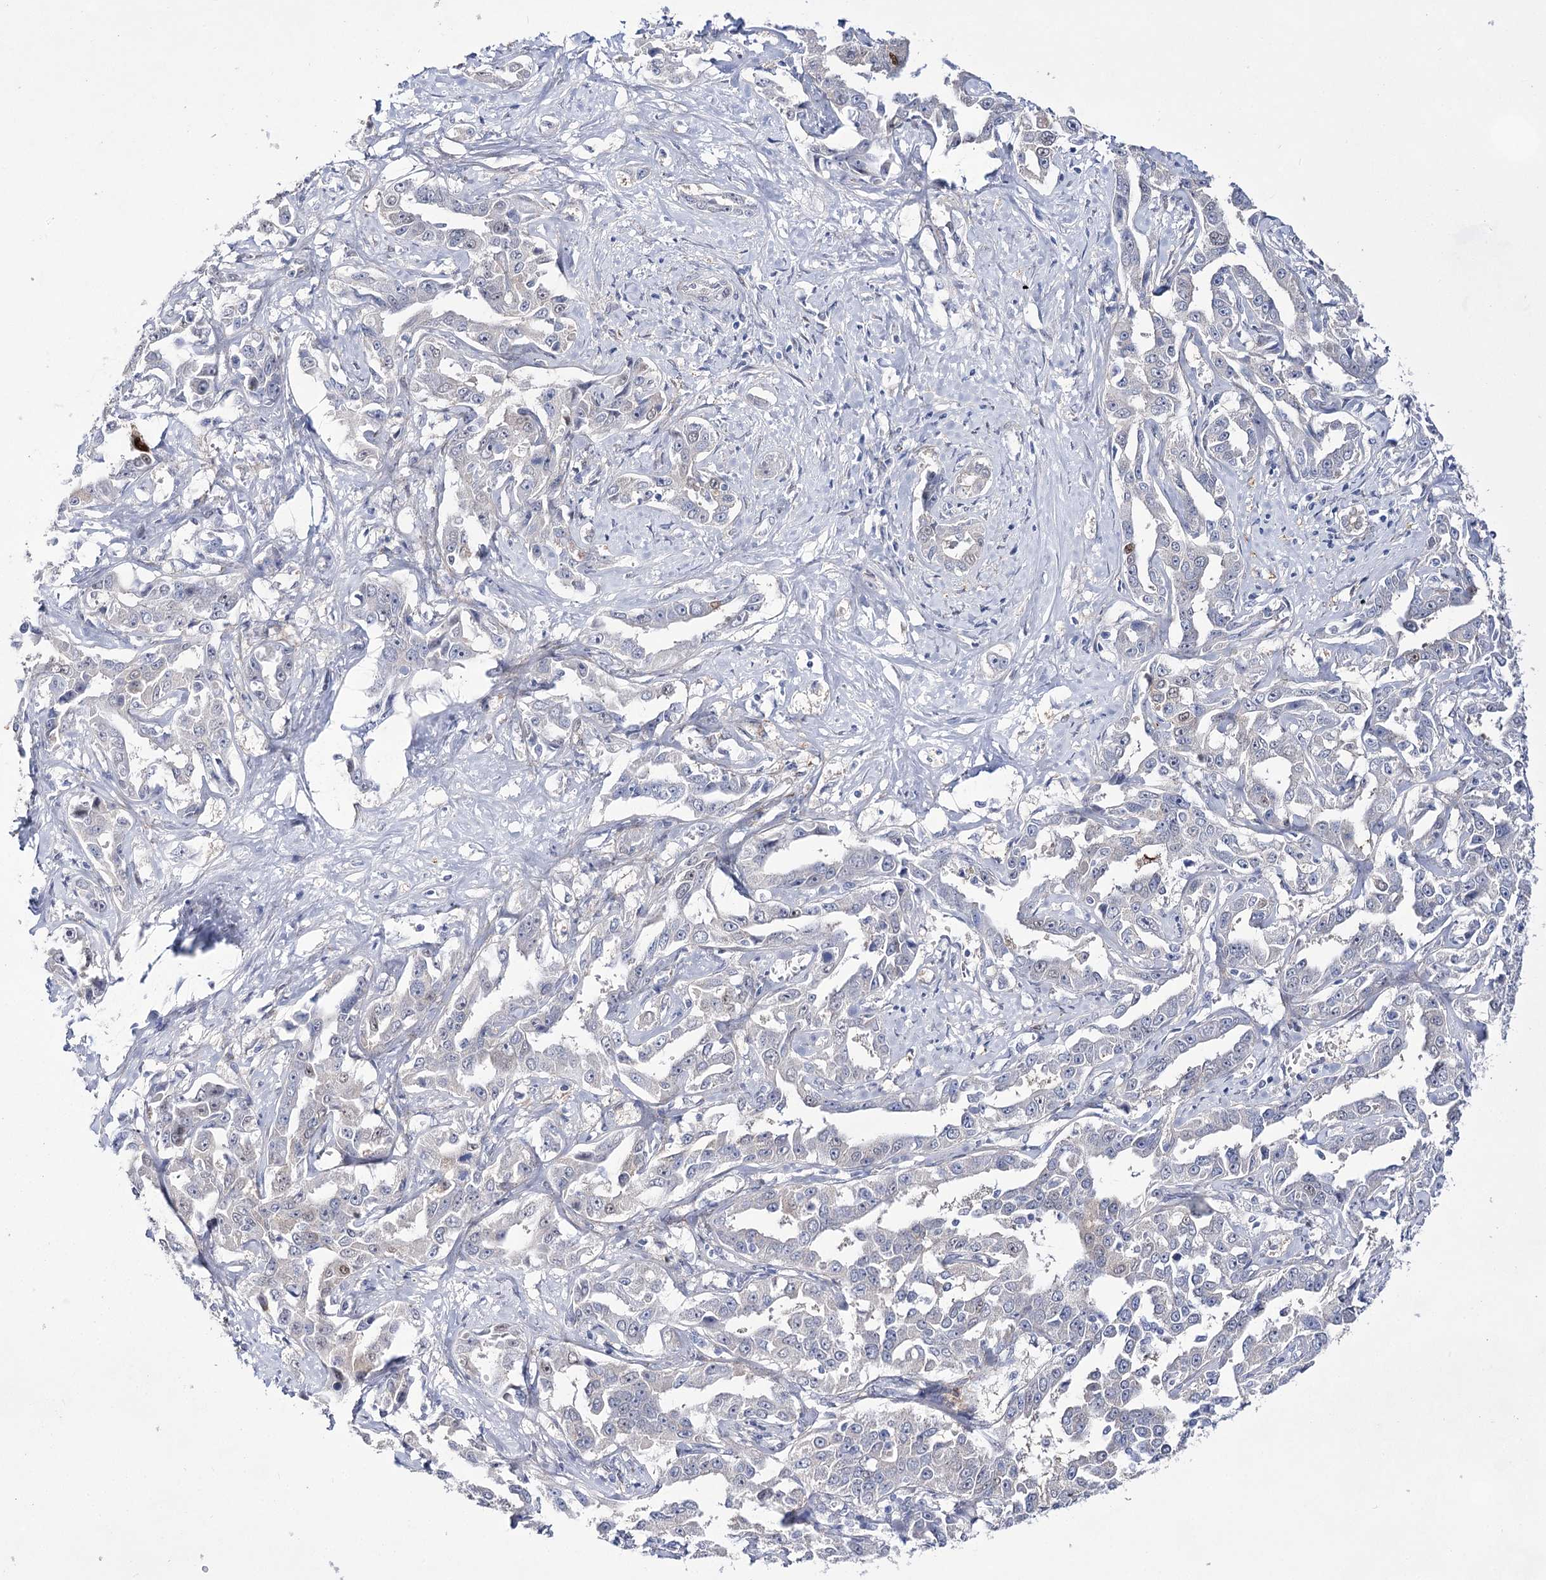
{"staining": {"intensity": "negative", "quantity": "none", "location": "none"}, "tissue": "liver cancer", "cell_type": "Tumor cells", "image_type": "cancer", "snomed": [{"axis": "morphology", "description": "Cholangiocarcinoma"}, {"axis": "topography", "description": "Liver"}], "caption": "An image of liver cholangiocarcinoma stained for a protein exhibits no brown staining in tumor cells.", "gene": "UGDH", "patient": {"sex": "male", "age": 59}}